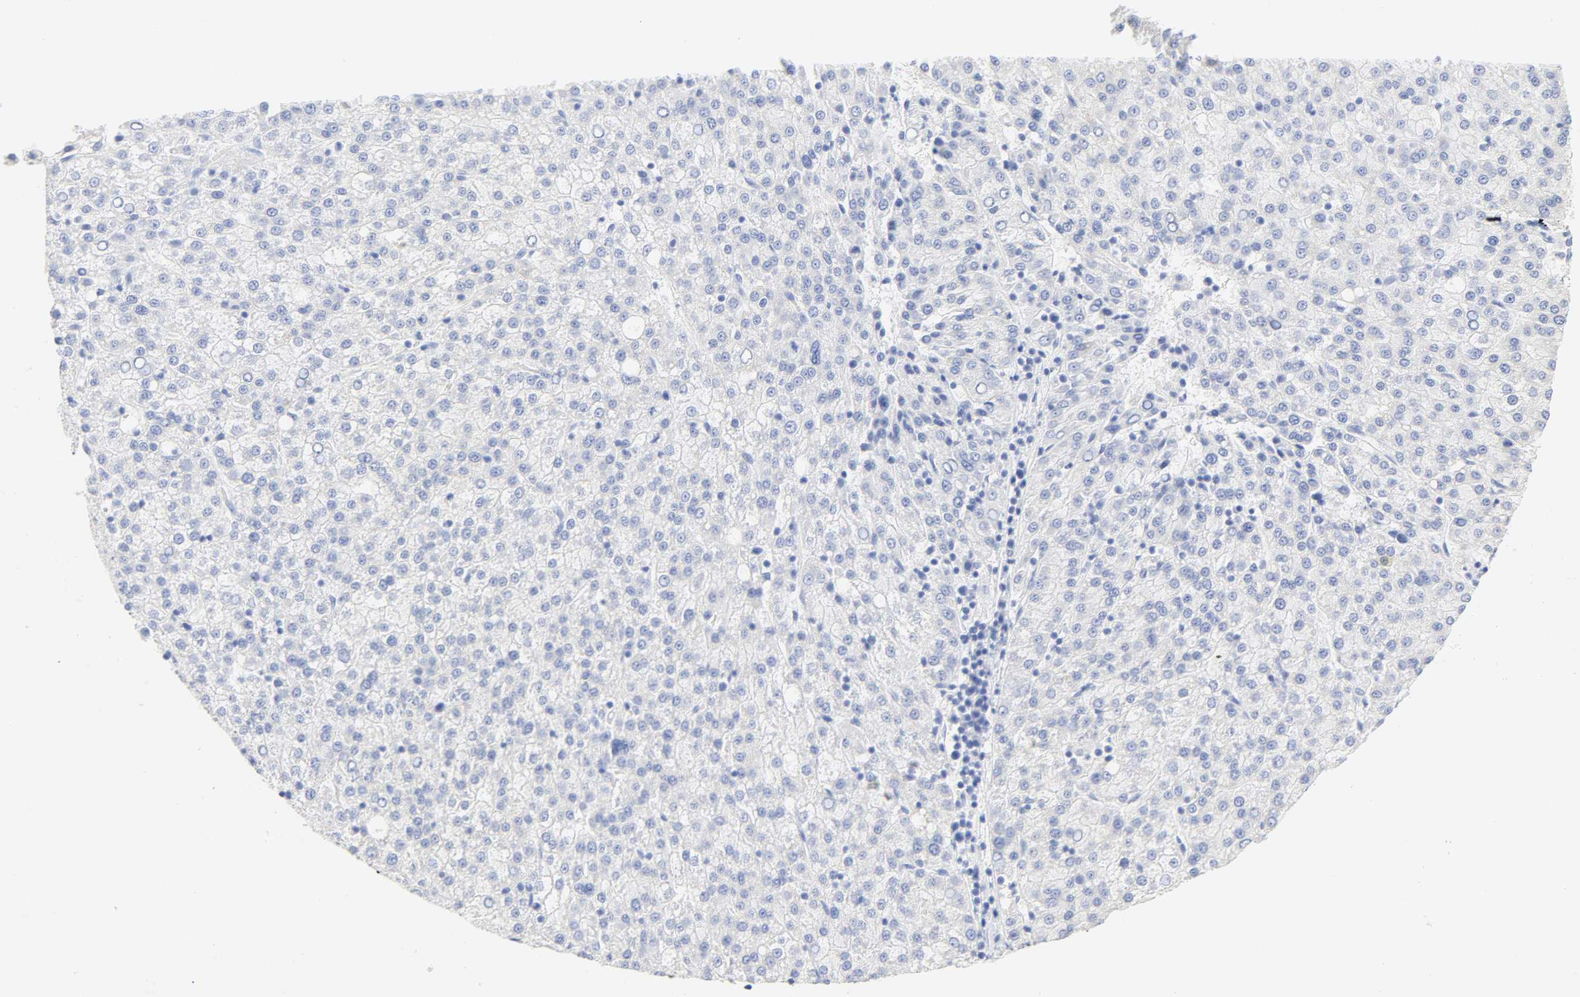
{"staining": {"intensity": "negative", "quantity": "none", "location": "none"}, "tissue": "liver cancer", "cell_type": "Tumor cells", "image_type": "cancer", "snomed": [{"axis": "morphology", "description": "Carcinoma, Hepatocellular, NOS"}, {"axis": "topography", "description": "Liver"}], "caption": "This is an immunohistochemistry (IHC) photomicrograph of hepatocellular carcinoma (liver). There is no expression in tumor cells.", "gene": "SLCO1B3", "patient": {"sex": "female", "age": 58}}